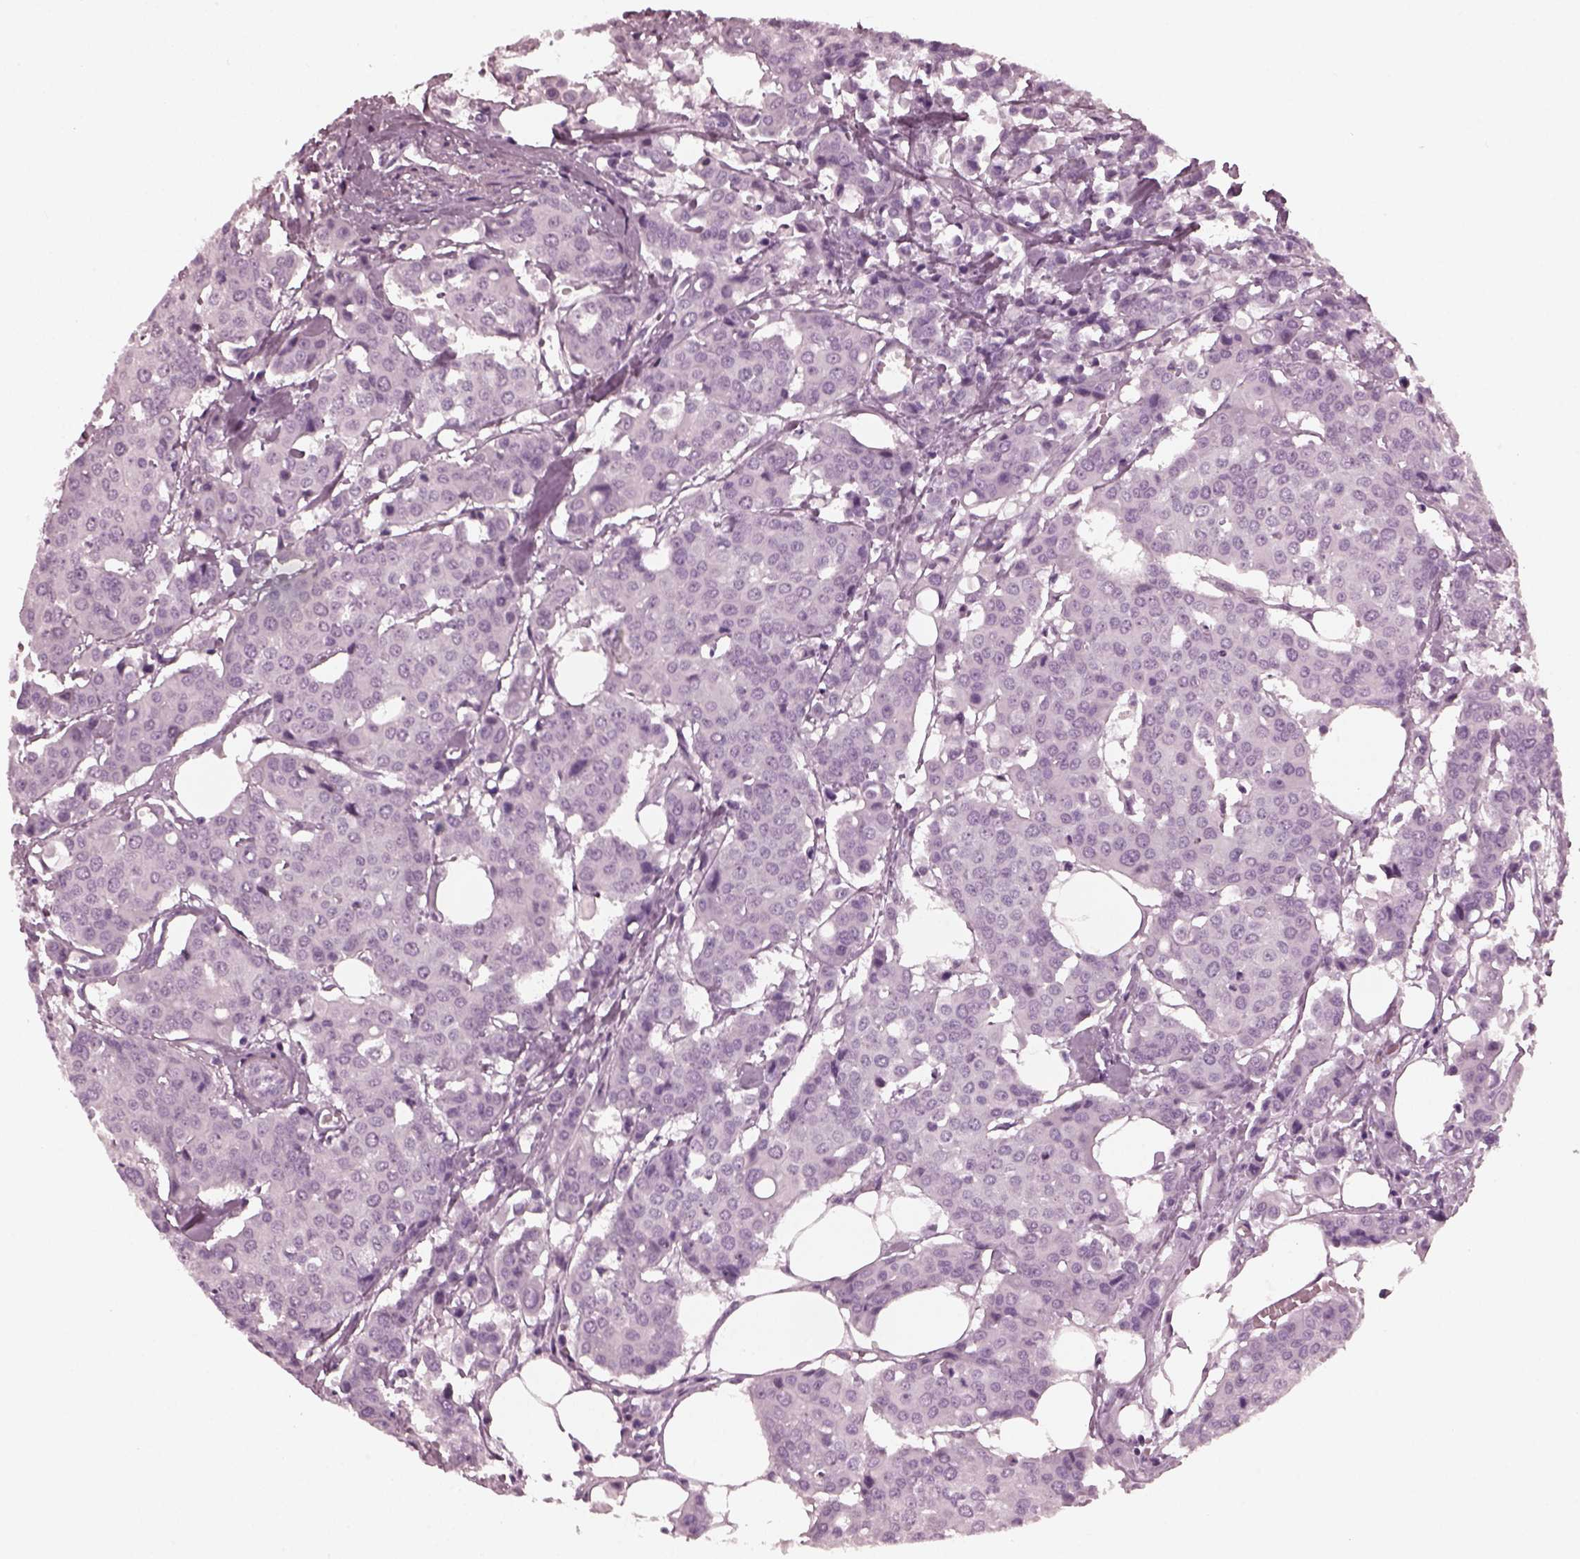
{"staining": {"intensity": "negative", "quantity": "none", "location": "none"}, "tissue": "carcinoid", "cell_type": "Tumor cells", "image_type": "cancer", "snomed": [{"axis": "morphology", "description": "Carcinoid, malignant, NOS"}, {"axis": "topography", "description": "Colon"}], "caption": "A photomicrograph of human carcinoid is negative for staining in tumor cells.", "gene": "GRM6", "patient": {"sex": "male", "age": 81}}